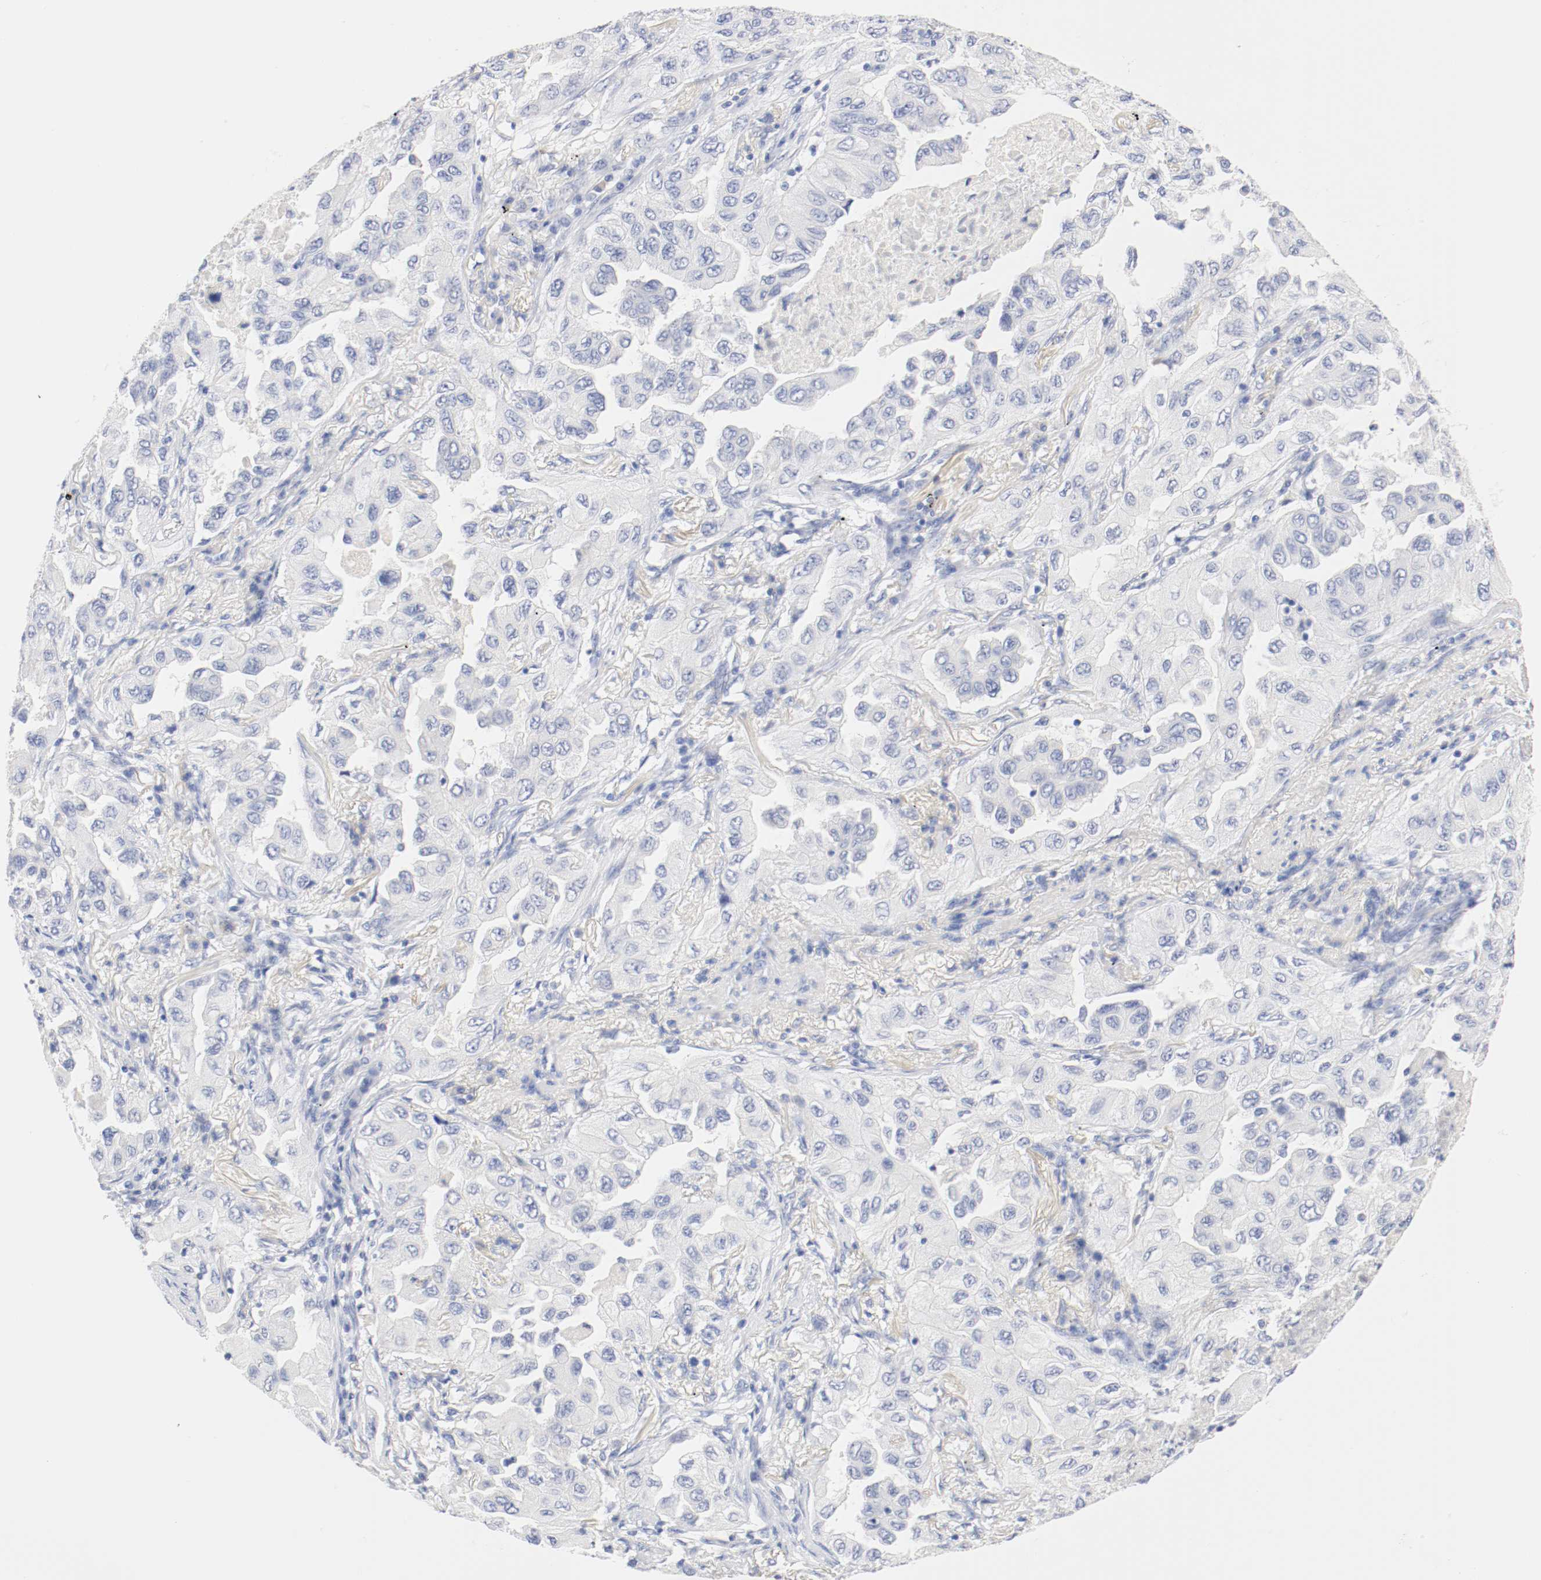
{"staining": {"intensity": "negative", "quantity": "none", "location": "none"}, "tissue": "lung cancer", "cell_type": "Tumor cells", "image_type": "cancer", "snomed": [{"axis": "morphology", "description": "Adenocarcinoma, NOS"}, {"axis": "topography", "description": "Lung"}], "caption": "DAB (3,3'-diaminobenzidine) immunohistochemical staining of lung cancer (adenocarcinoma) shows no significant staining in tumor cells. (Brightfield microscopy of DAB immunohistochemistry (IHC) at high magnification).", "gene": "HOMER1", "patient": {"sex": "female", "age": 65}}